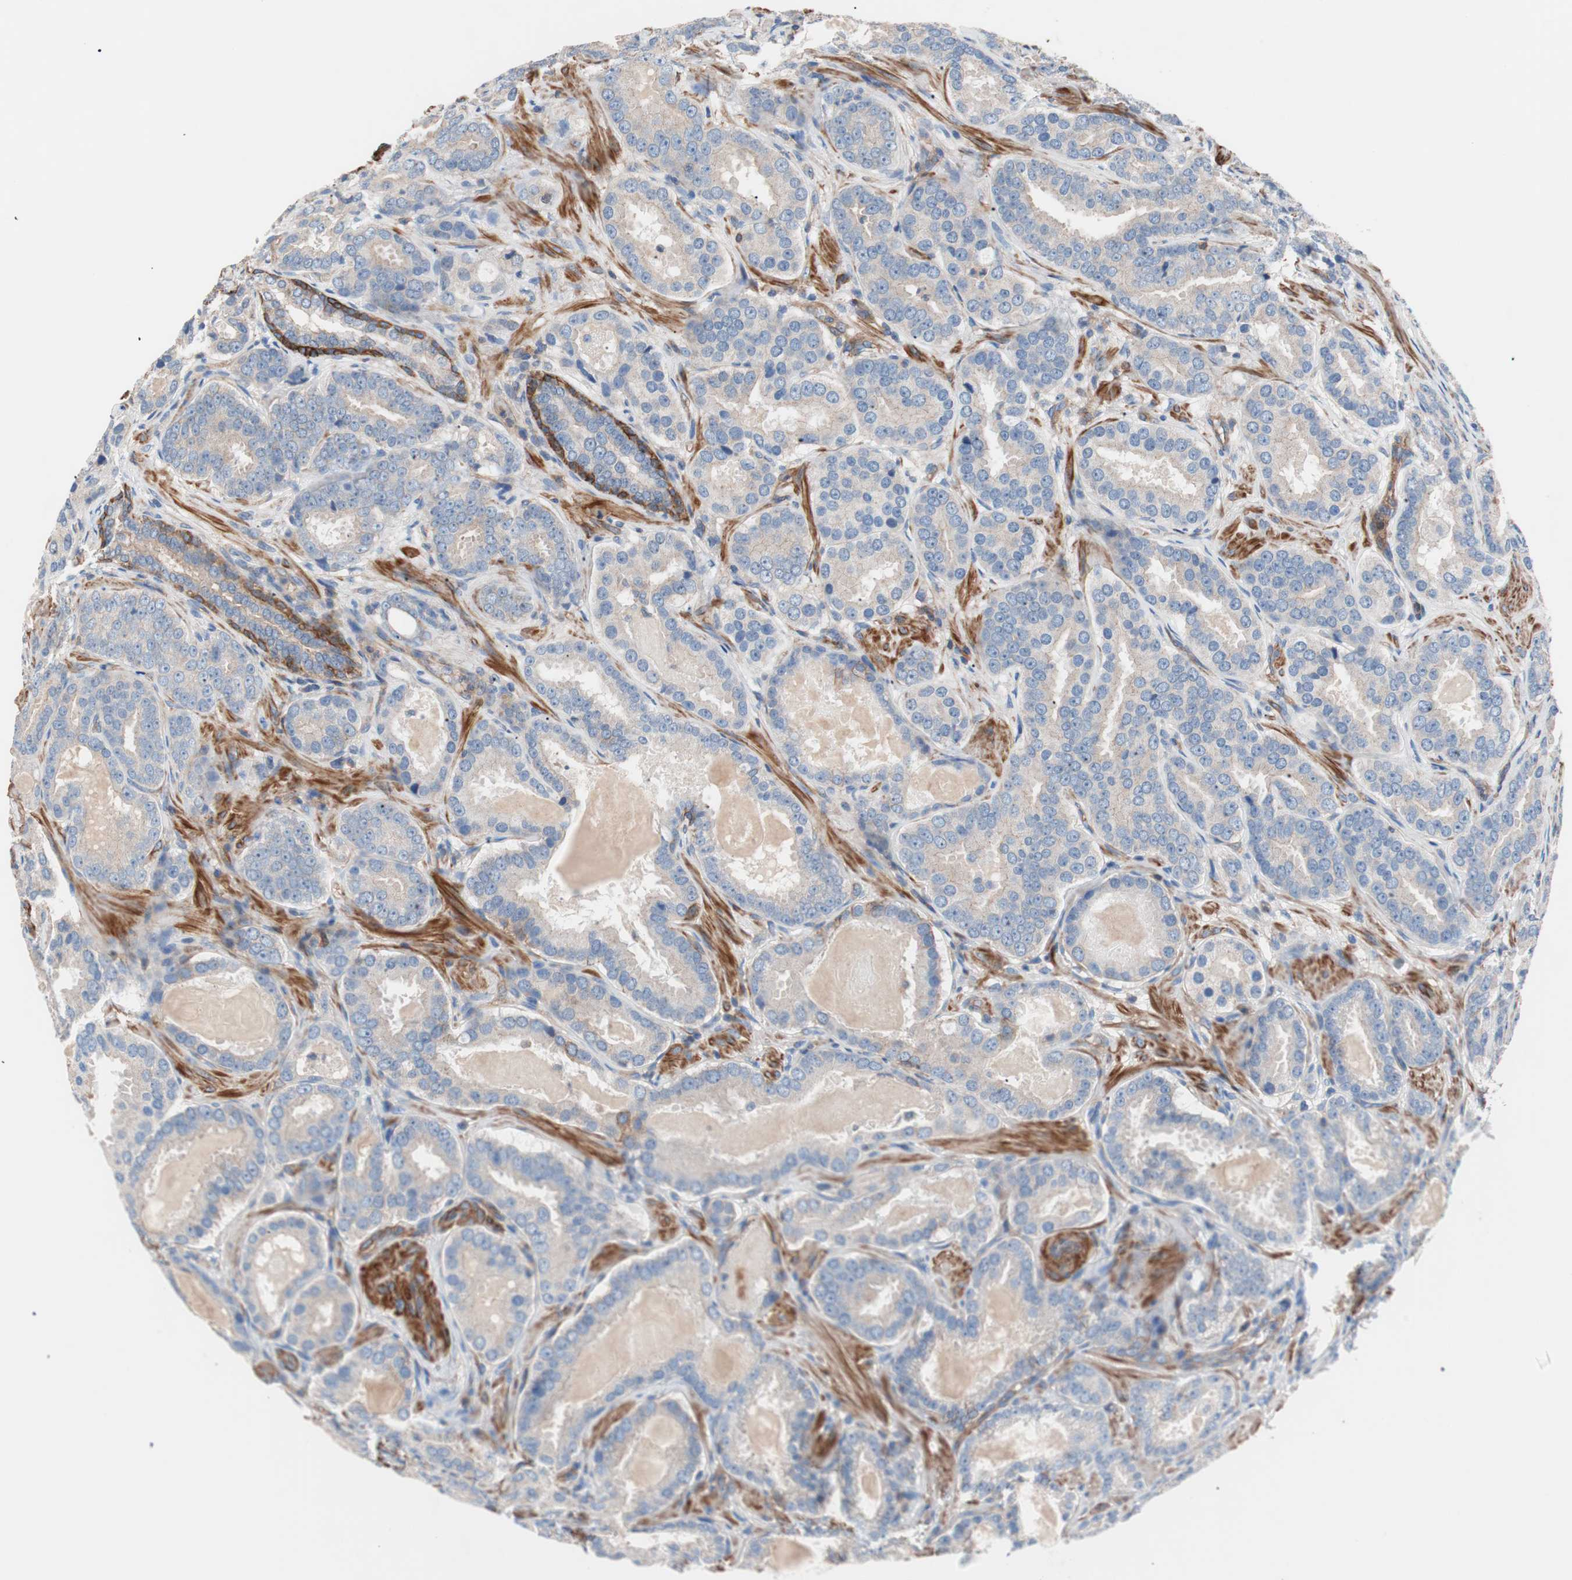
{"staining": {"intensity": "negative", "quantity": "none", "location": "none"}, "tissue": "prostate cancer", "cell_type": "Tumor cells", "image_type": "cancer", "snomed": [{"axis": "morphology", "description": "Adenocarcinoma, Low grade"}, {"axis": "topography", "description": "Prostate"}], "caption": "Protein analysis of prostate low-grade adenocarcinoma displays no significant positivity in tumor cells.", "gene": "GPR160", "patient": {"sex": "male", "age": 59}}